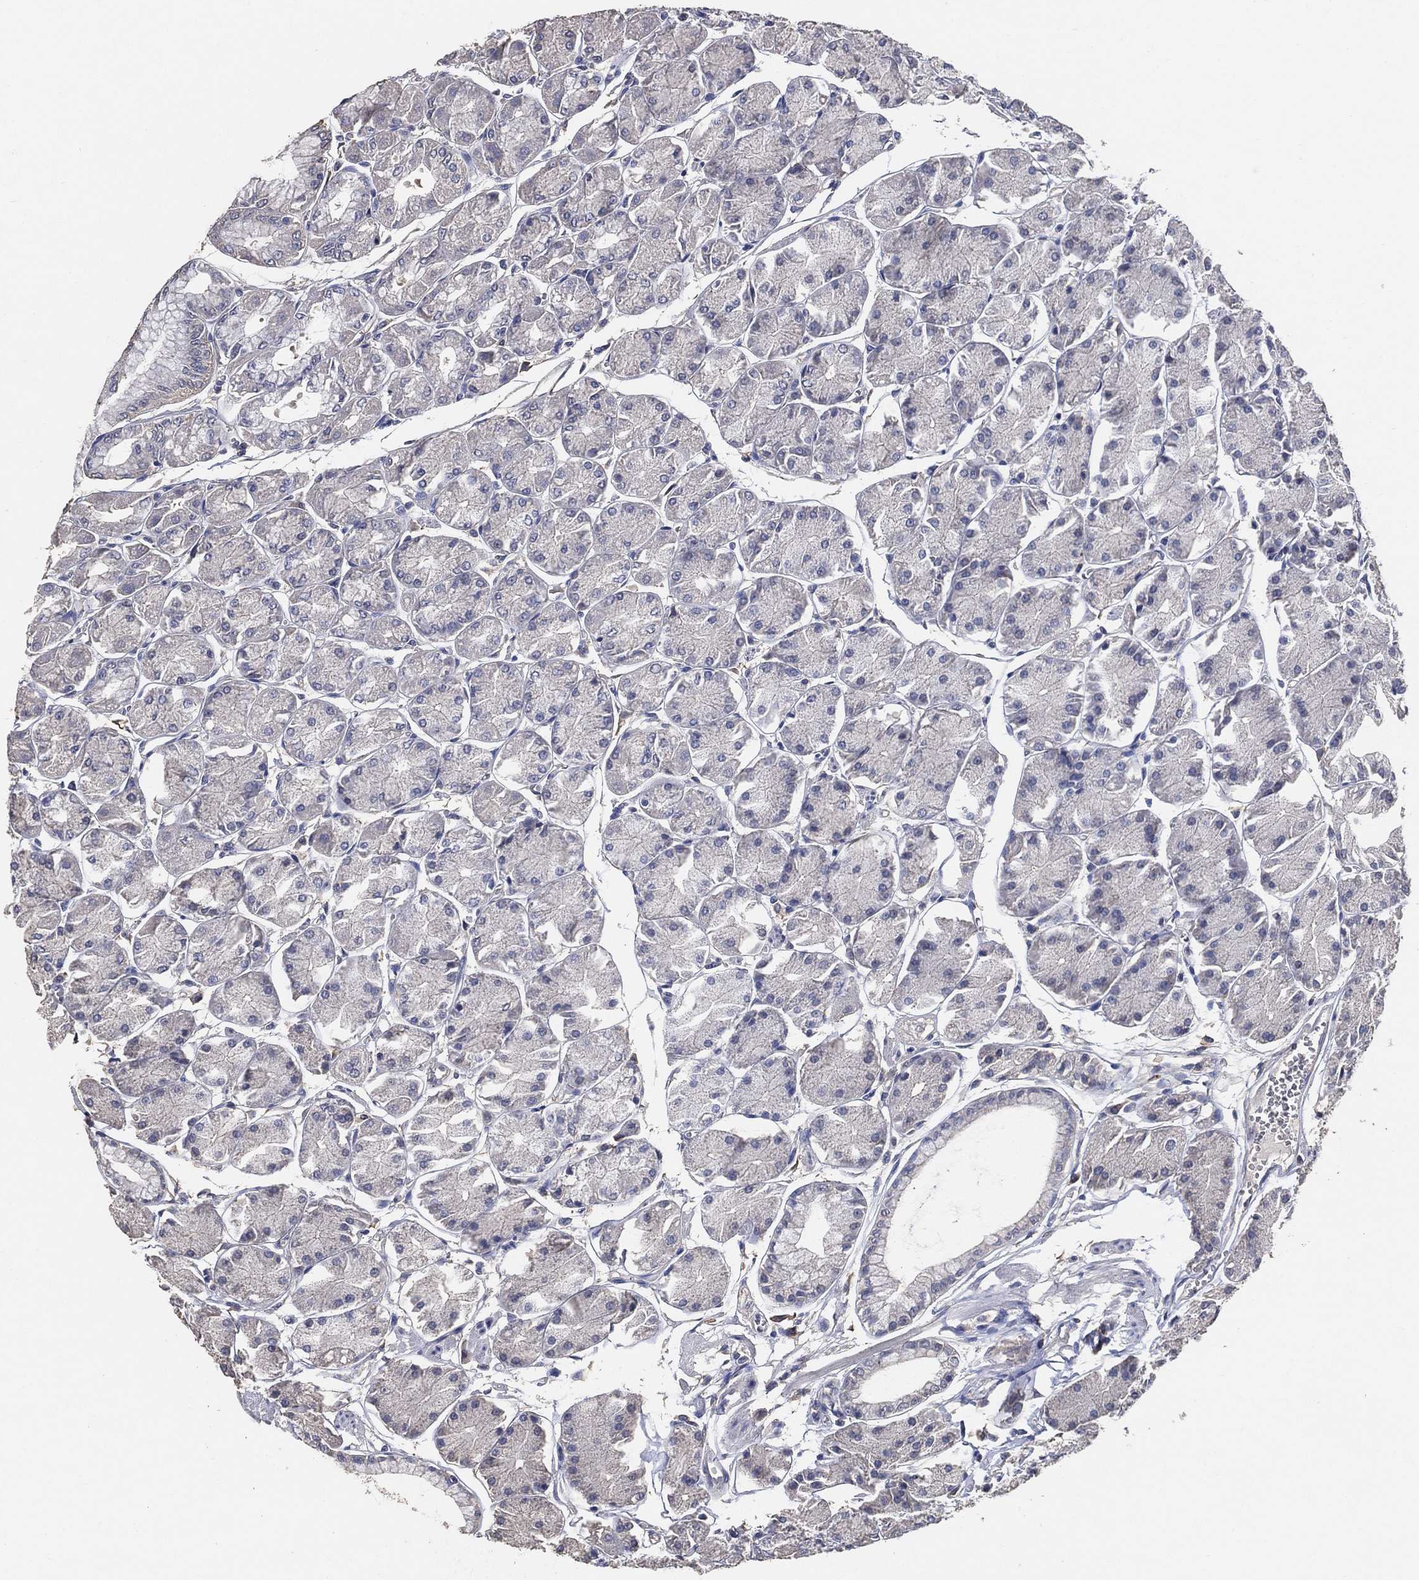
{"staining": {"intensity": "negative", "quantity": "none", "location": "none"}, "tissue": "stomach", "cell_type": "Glandular cells", "image_type": "normal", "snomed": [{"axis": "morphology", "description": "Normal tissue, NOS"}, {"axis": "topography", "description": "Stomach, upper"}], "caption": "A high-resolution micrograph shows IHC staining of benign stomach, which demonstrates no significant staining in glandular cells.", "gene": "KLK5", "patient": {"sex": "male", "age": 60}}